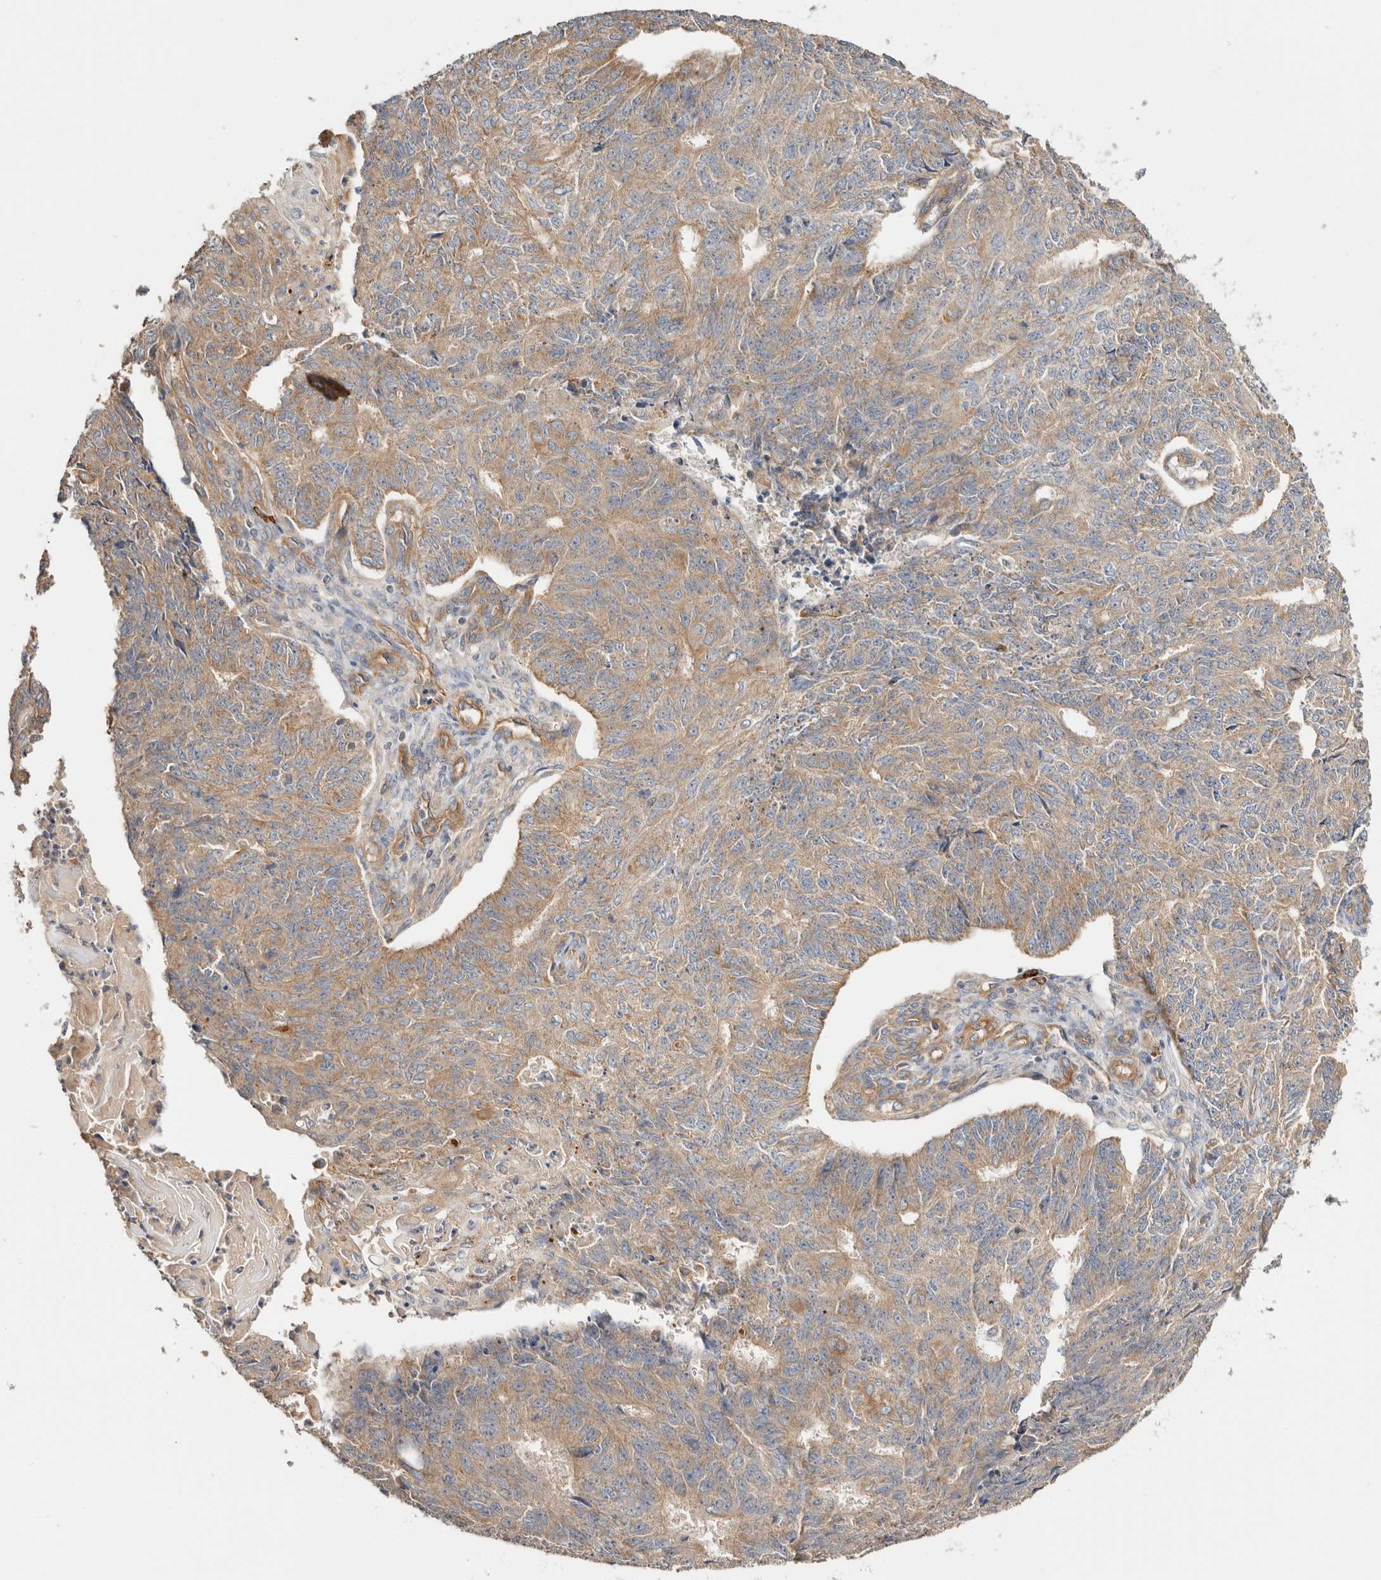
{"staining": {"intensity": "weak", "quantity": ">75%", "location": "cytoplasmic/membranous"}, "tissue": "endometrial cancer", "cell_type": "Tumor cells", "image_type": "cancer", "snomed": [{"axis": "morphology", "description": "Adenocarcinoma, NOS"}, {"axis": "topography", "description": "Endometrium"}], "caption": "DAB (3,3'-diaminobenzidine) immunohistochemical staining of endometrial cancer exhibits weak cytoplasmic/membranous protein positivity in approximately >75% of tumor cells.", "gene": "B3GNTL1", "patient": {"sex": "female", "age": 32}}